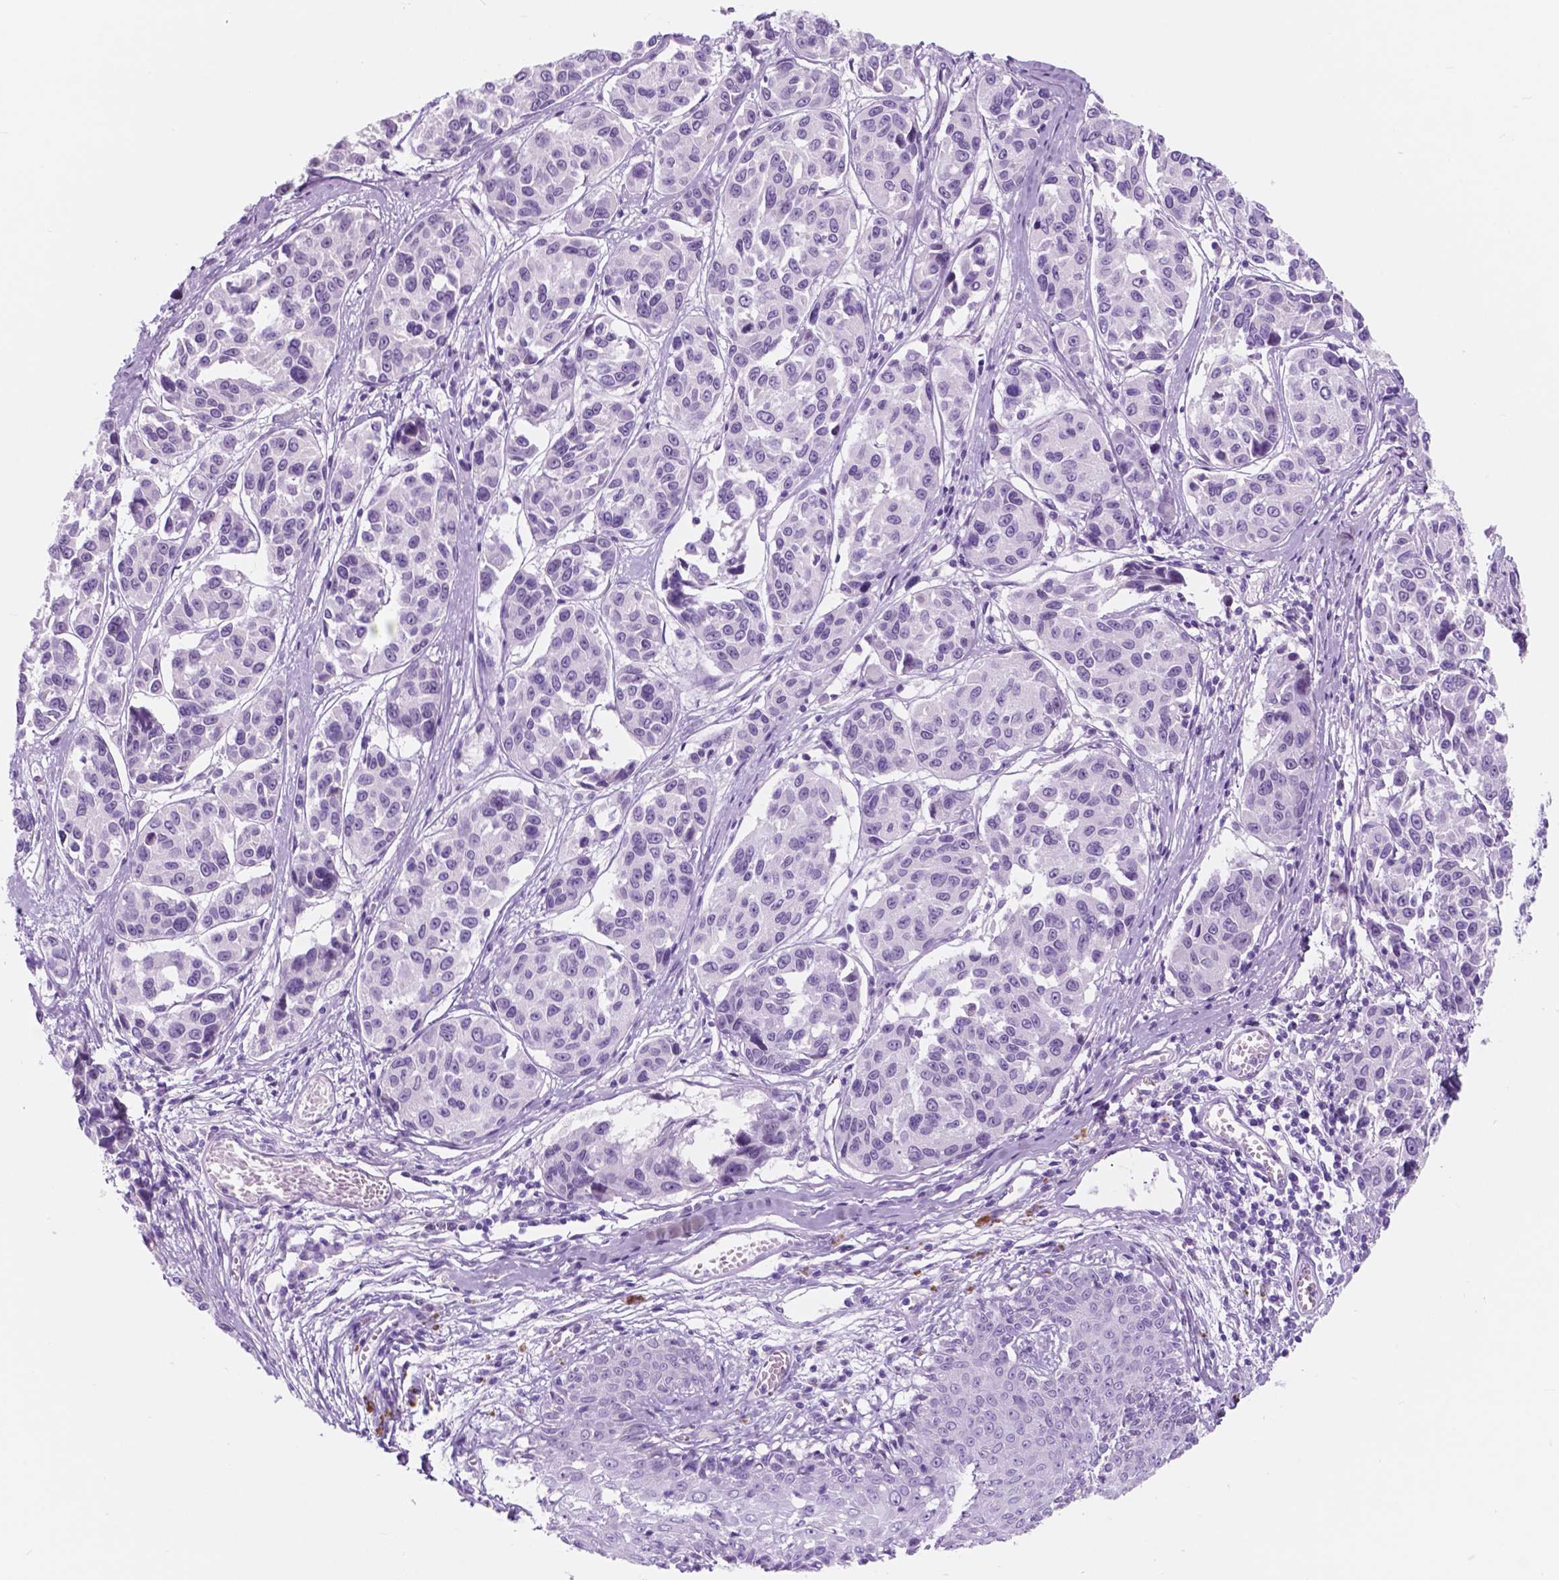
{"staining": {"intensity": "negative", "quantity": "none", "location": "none"}, "tissue": "melanoma", "cell_type": "Tumor cells", "image_type": "cancer", "snomed": [{"axis": "morphology", "description": "Malignant melanoma, NOS"}, {"axis": "topography", "description": "Skin"}], "caption": "Tumor cells show no significant protein expression in malignant melanoma.", "gene": "CUZD1", "patient": {"sex": "female", "age": 66}}